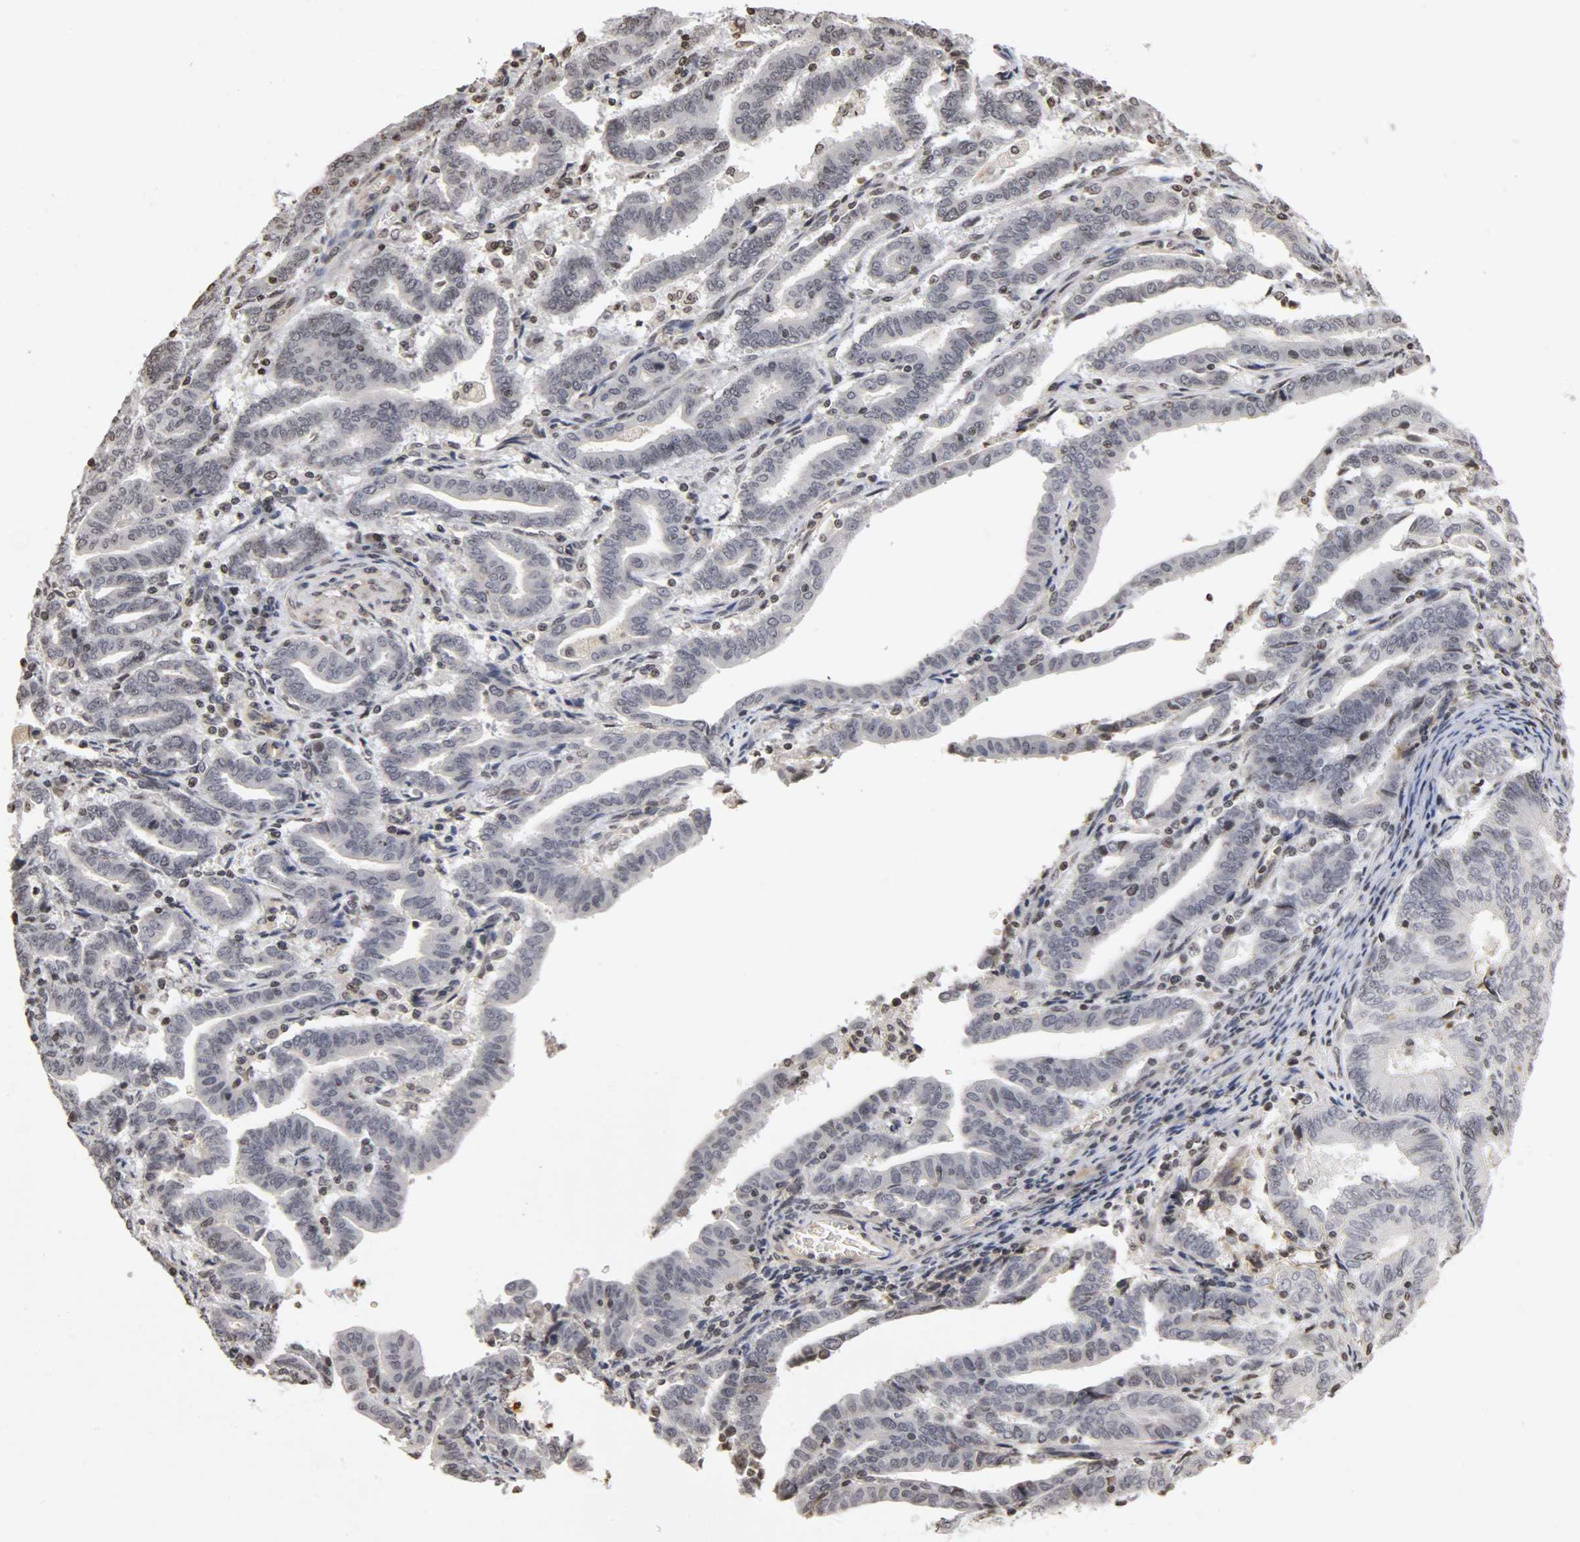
{"staining": {"intensity": "weak", "quantity": "<25%", "location": "nuclear"}, "tissue": "endometrial cancer", "cell_type": "Tumor cells", "image_type": "cancer", "snomed": [{"axis": "morphology", "description": "Adenocarcinoma, NOS"}, {"axis": "topography", "description": "Uterus"}], "caption": "A high-resolution micrograph shows IHC staining of adenocarcinoma (endometrial), which displays no significant positivity in tumor cells.", "gene": "ERCC2", "patient": {"sex": "female", "age": 83}}